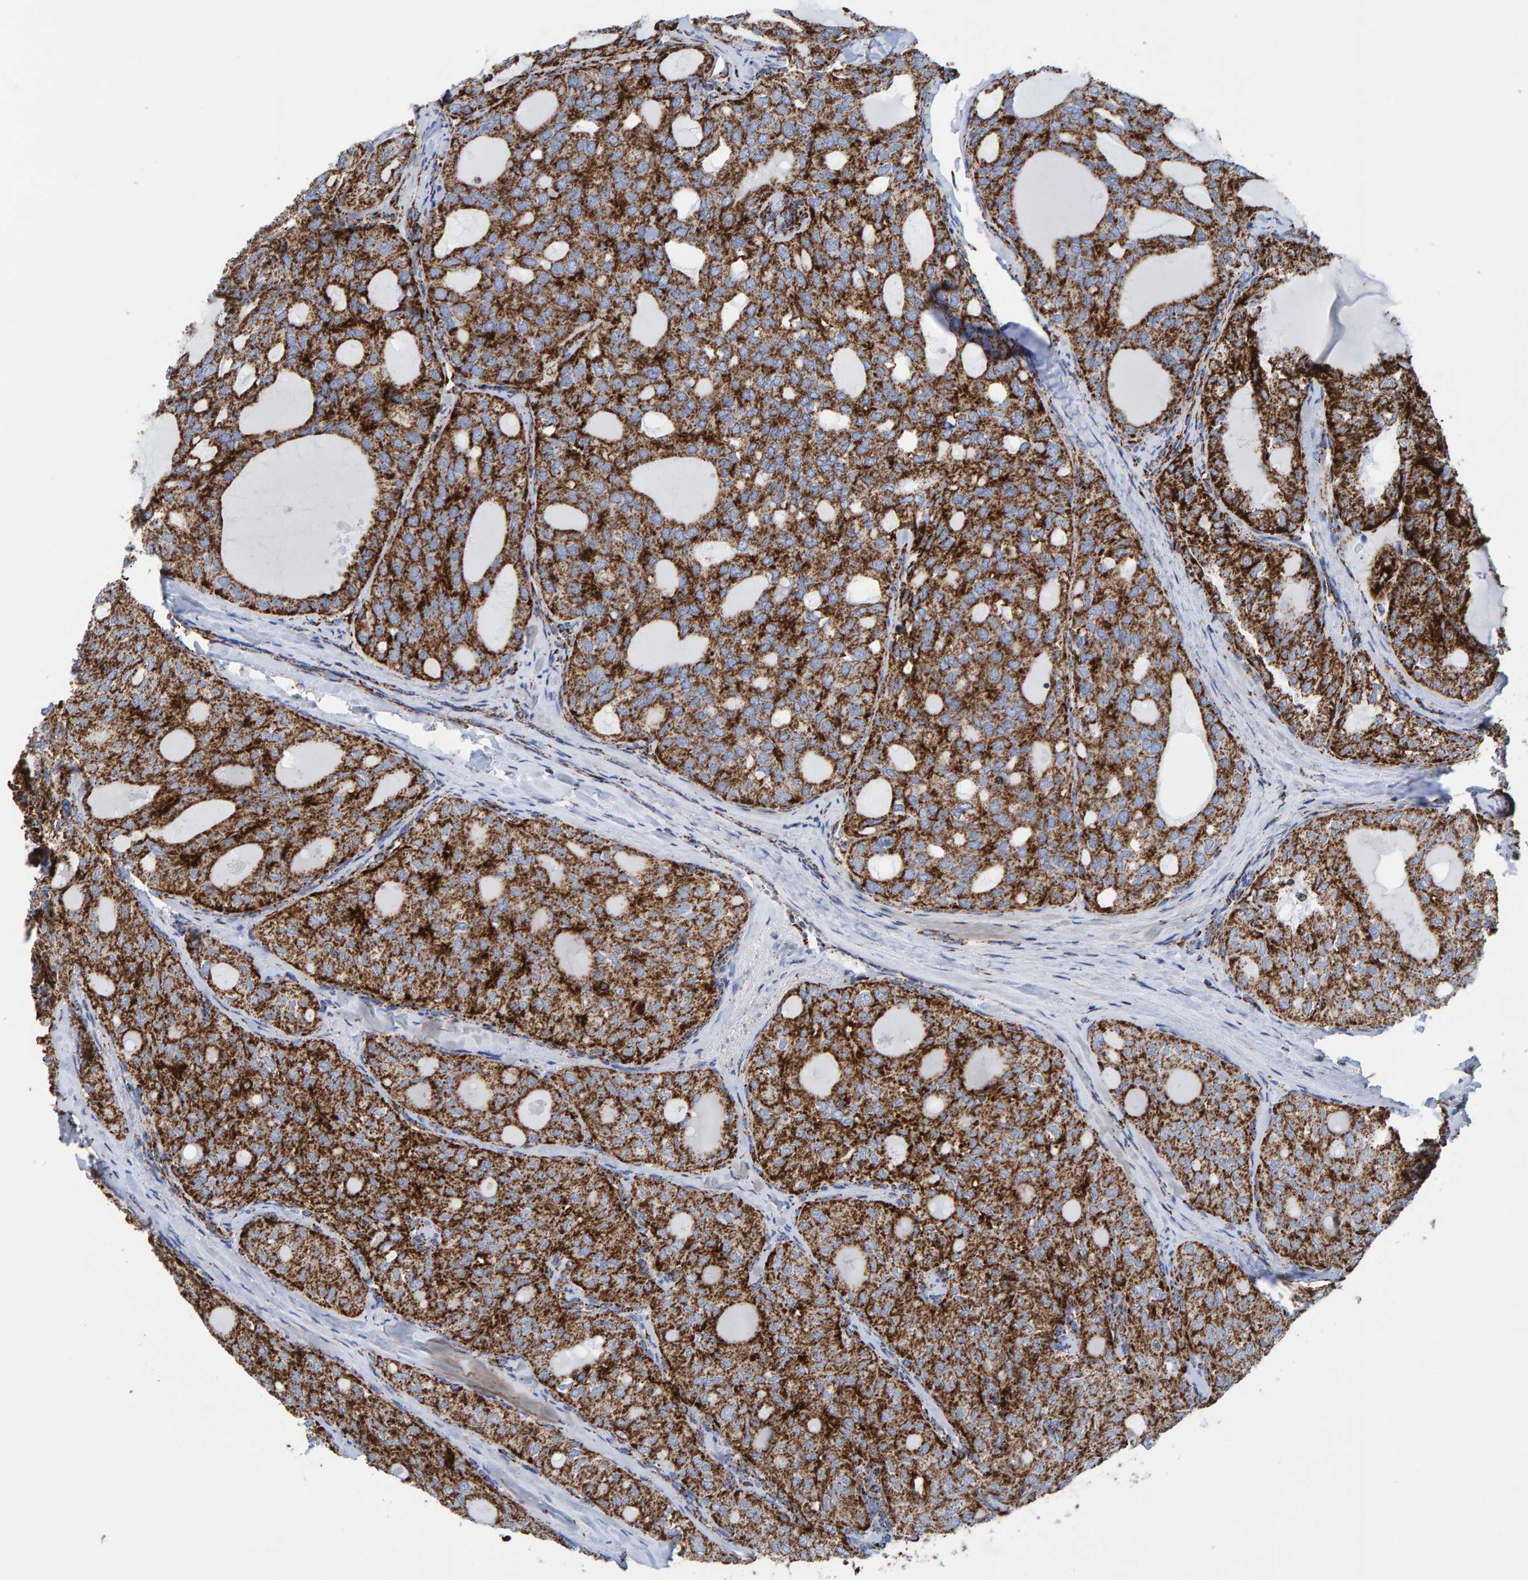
{"staining": {"intensity": "strong", "quantity": ">75%", "location": "cytoplasmic/membranous"}, "tissue": "thyroid cancer", "cell_type": "Tumor cells", "image_type": "cancer", "snomed": [{"axis": "morphology", "description": "Follicular adenoma carcinoma, NOS"}, {"axis": "topography", "description": "Thyroid gland"}], "caption": "Strong cytoplasmic/membranous protein expression is appreciated in approximately >75% of tumor cells in thyroid cancer. (DAB (3,3'-diaminobenzidine) IHC, brown staining for protein, blue staining for nuclei).", "gene": "ENSG00000262660", "patient": {"sex": "male", "age": 75}}